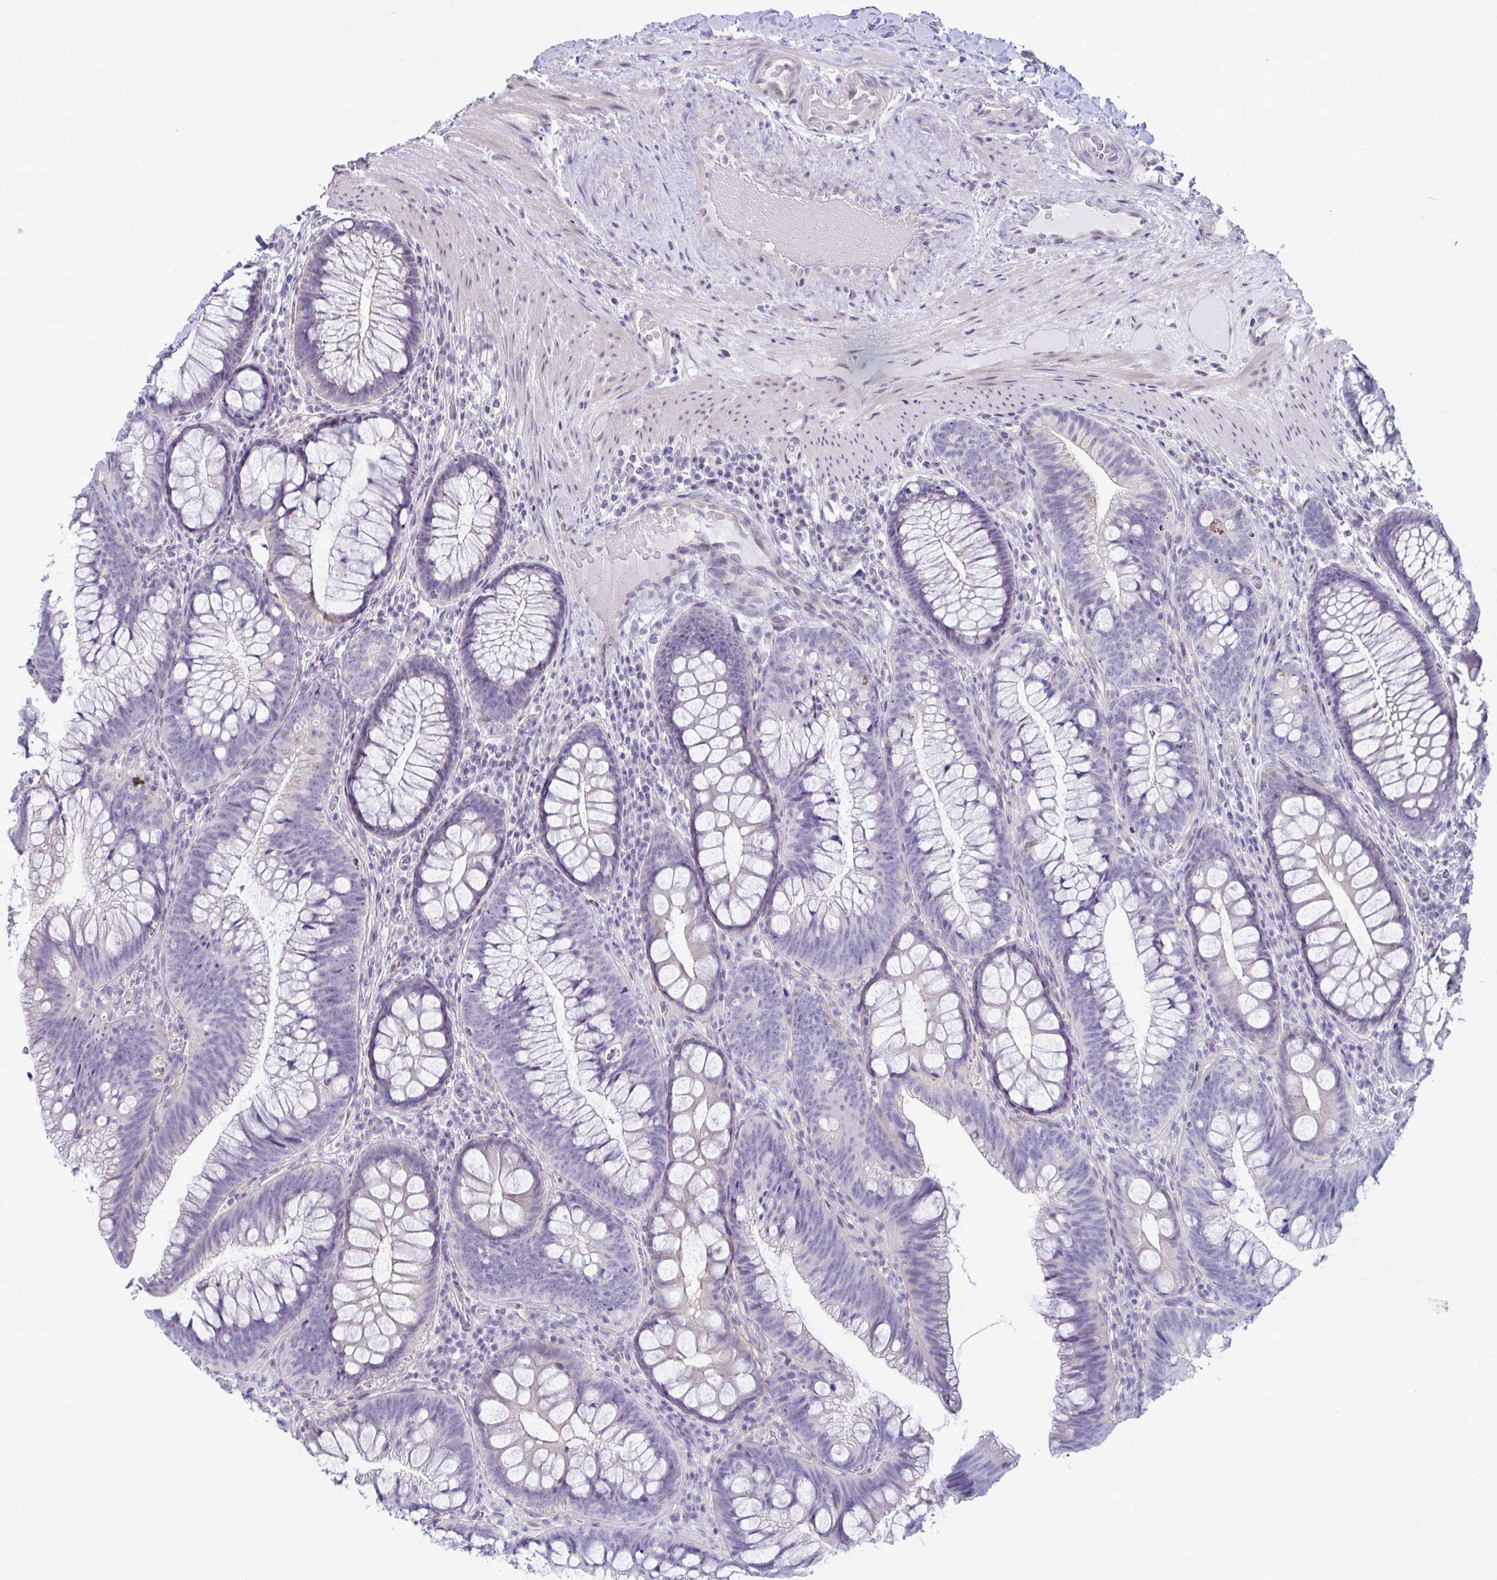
{"staining": {"intensity": "weak", "quantity": "<25%", "location": "cytoplasmic/membranous"}, "tissue": "colon", "cell_type": "Endothelial cells", "image_type": "normal", "snomed": [{"axis": "morphology", "description": "Normal tissue, NOS"}, {"axis": "morphology", "description": "Adenoma, NOS"}, {"axis": "topography", "description": "Soft tissue"}, {"axis": "topography", "description": "Colon"}], "caption": "Micrograph shows no significant protein staining in endothelial cells of unremarkable colon.", "gene": "ATP6V0D2", "patient": {"sex": "male", "age": 47}}